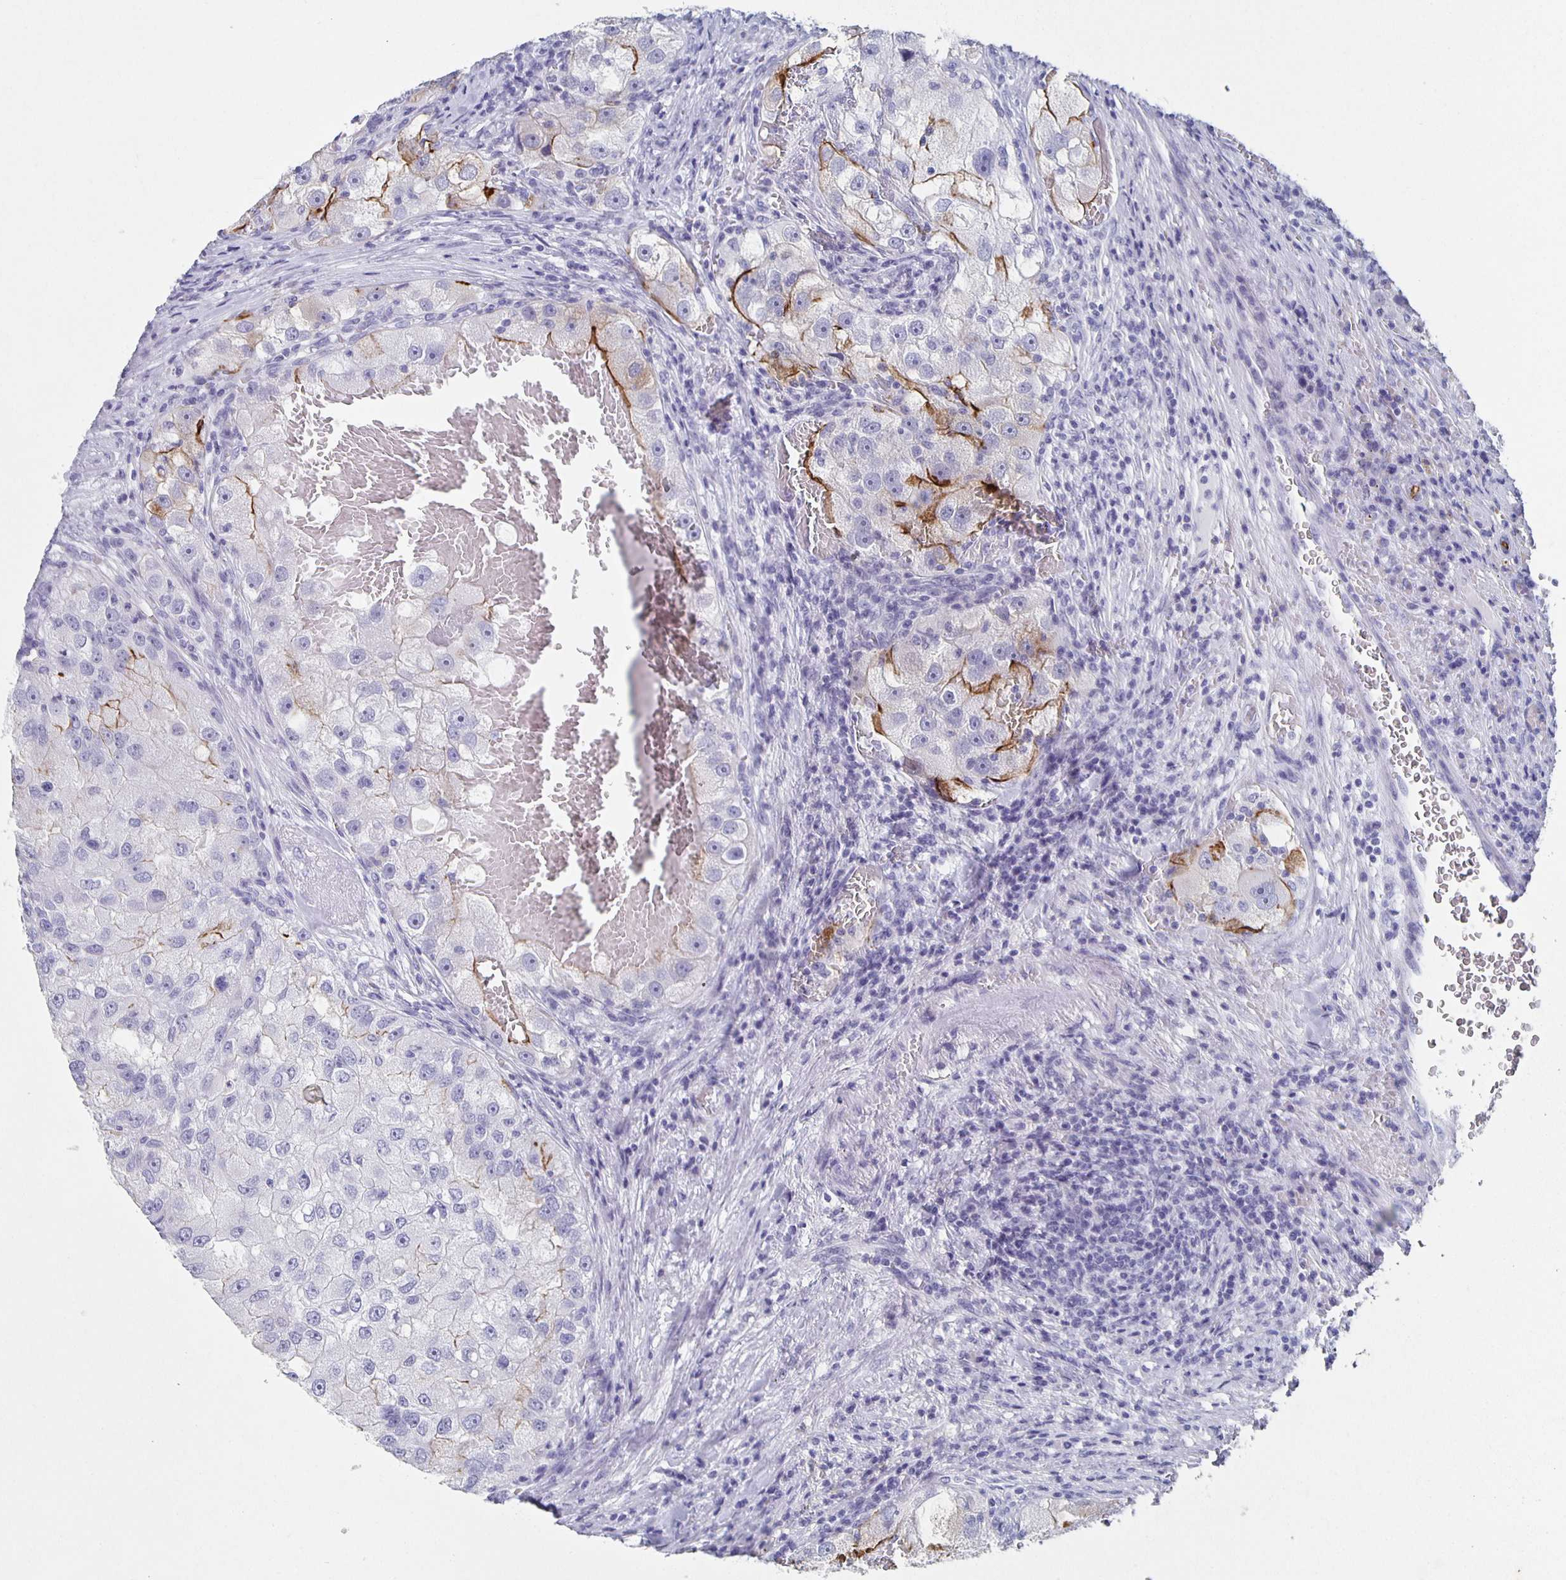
{"staining": {"intensity": "moderate", "quantity": "<25%", "location": "cytoplasmic/membranous"}, "tissue": "renal cancer", "cell_type": "Tumor cells", "image_type": "cancer", "snomed": [{"axis": "morphology", "description": "Adenocarcinoma, NOS"}, {"axis": "topography", "description": "Kidney"}], "caption": "Protein staining of adenocarcinoma (renal) tissue demonstrates moderate cytoplasmic/membranous expression in about <25% of tumor cells.", "gene": "SLC34A2", "patient": {"sex": "male", "age": 63}}